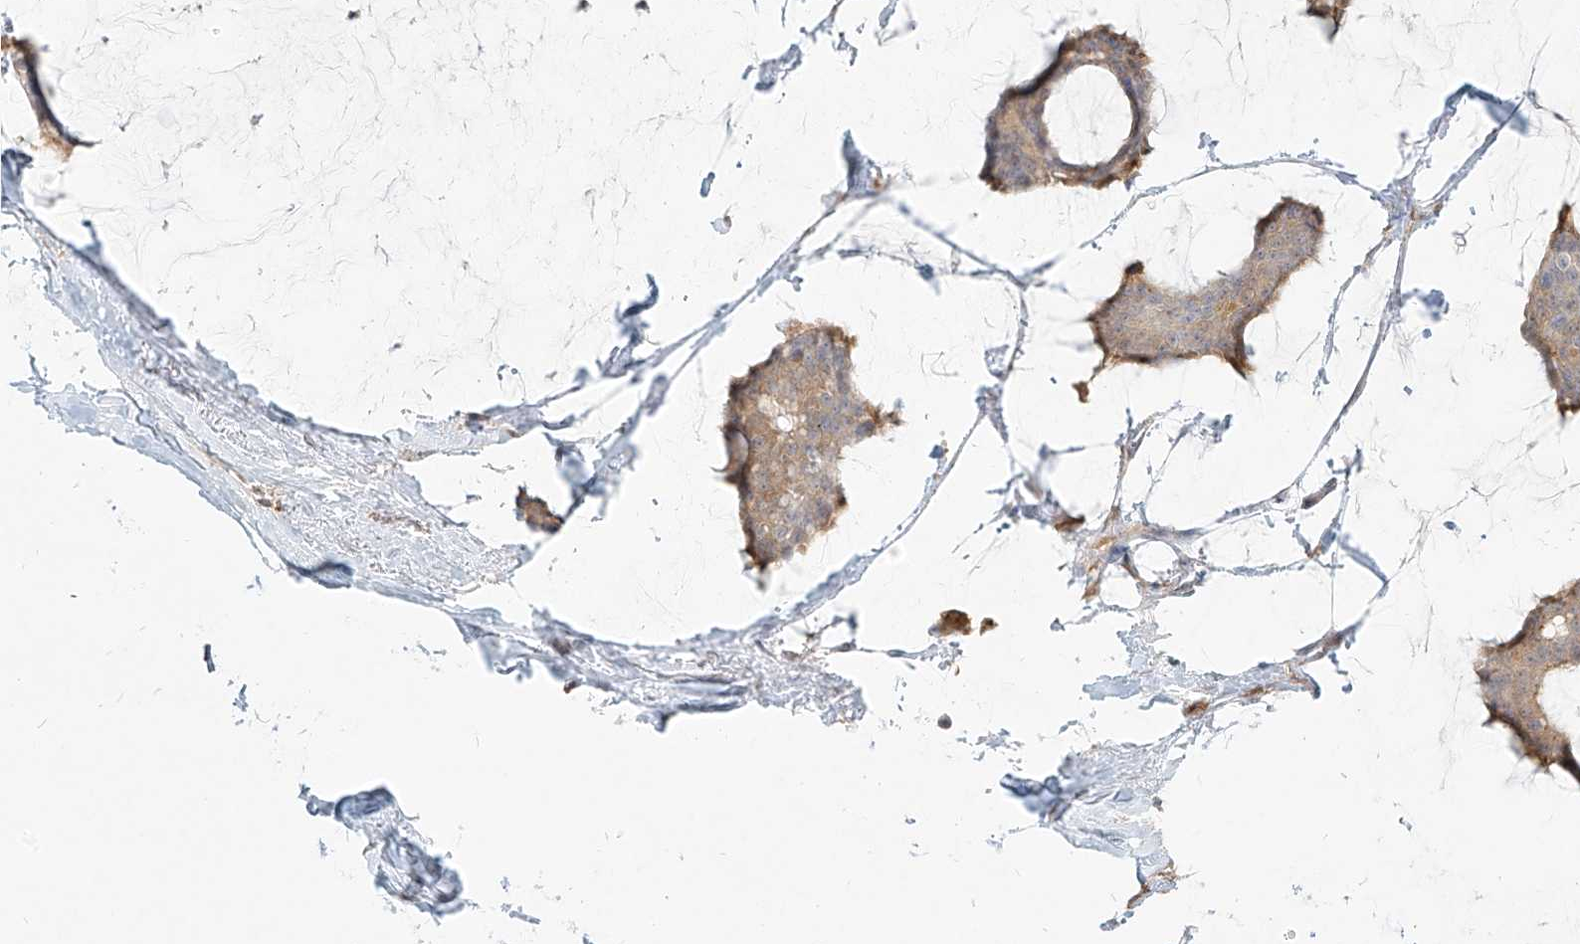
{"staining": {"intensity": "moderate", "quantity": "<25%", "location": "cytoplasmic/membranous"}, "tissue": "breast cancer", "cell_type": "Tumor cells", "image_type": "cancer", "snomed": [{"axis": "morphology", "description": "Duct carcinoma"}, {"axis": "topography", "description": "Breast"}], "caption": "Immunohistochemistry (IHC) photomicrograph of neoplastic tissue: human breast cancer (infiltrating ductal carcinoma) stained using IHC shows low levels of moderate protein expression localized specifically in the cytoplasmic/membranous of tumor cells, appearing as a cytoplasmic/membranous brown color.", "gene": "PGD", "patient": {"sex": "female", "age": 93}}